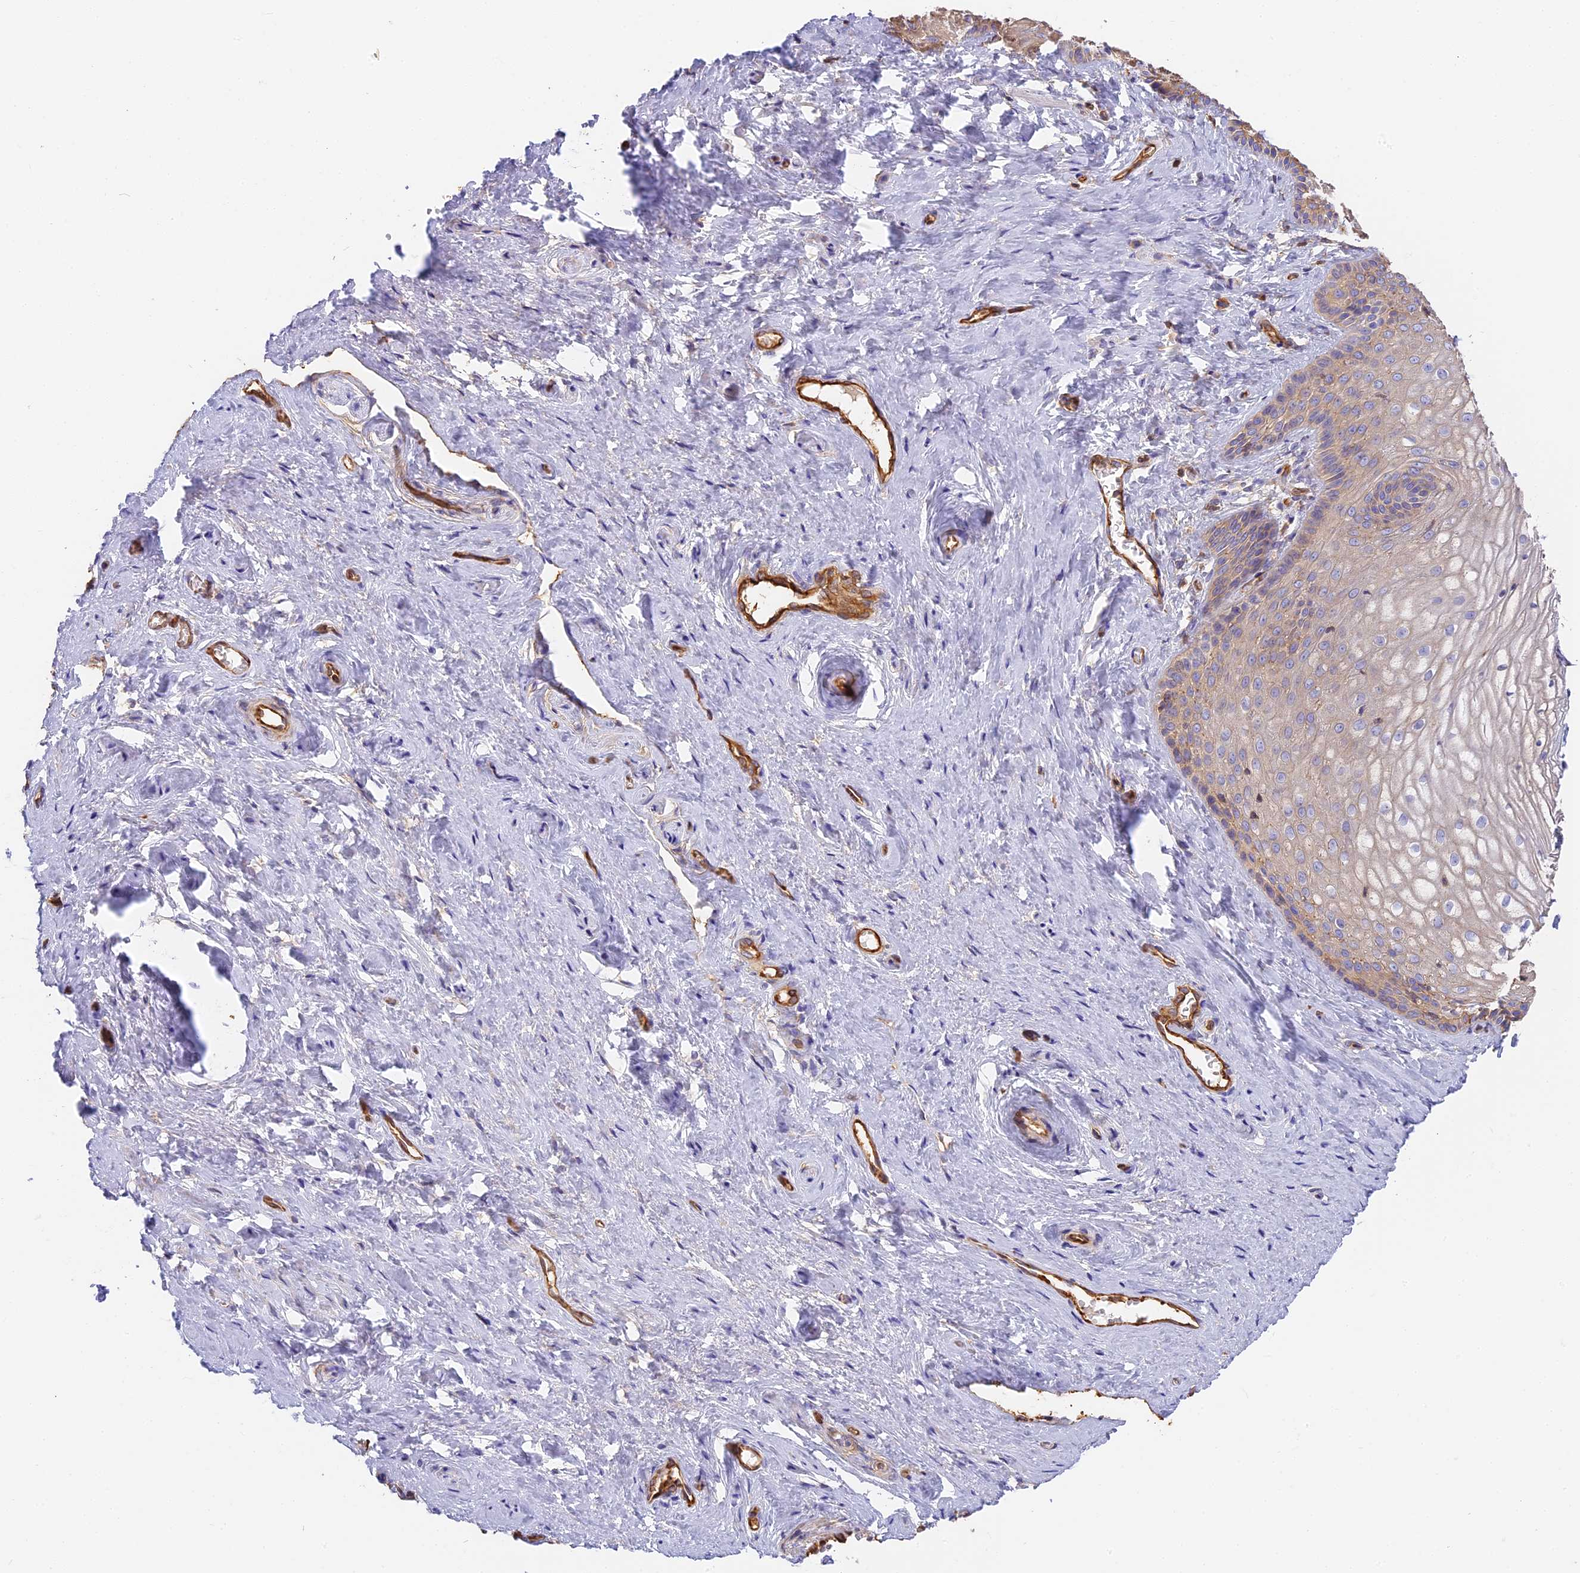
{"staining": {"intensity": "weak", "quantity": "25%-75%", "location": "cytoplasmic/membranous"}, "tissue": "vagina", "cell_type": "Squamous epithelial cells", "image_type": "normal", "snomed": [{"axis": "morphology", "description": "Normal tissue, NOS"}, {"axis": "topography", "description": "Vagina"}, {"axis": "topography", "description": "Cervix"}], "caption": "Squamous epithelial cells demonstrate low levels of weak cytoplasmic/membranous staining in about 25%-75% of cells in normal human vagina.", "gene": "VPS18", "patient": {"sex": "female", "age": 40}}